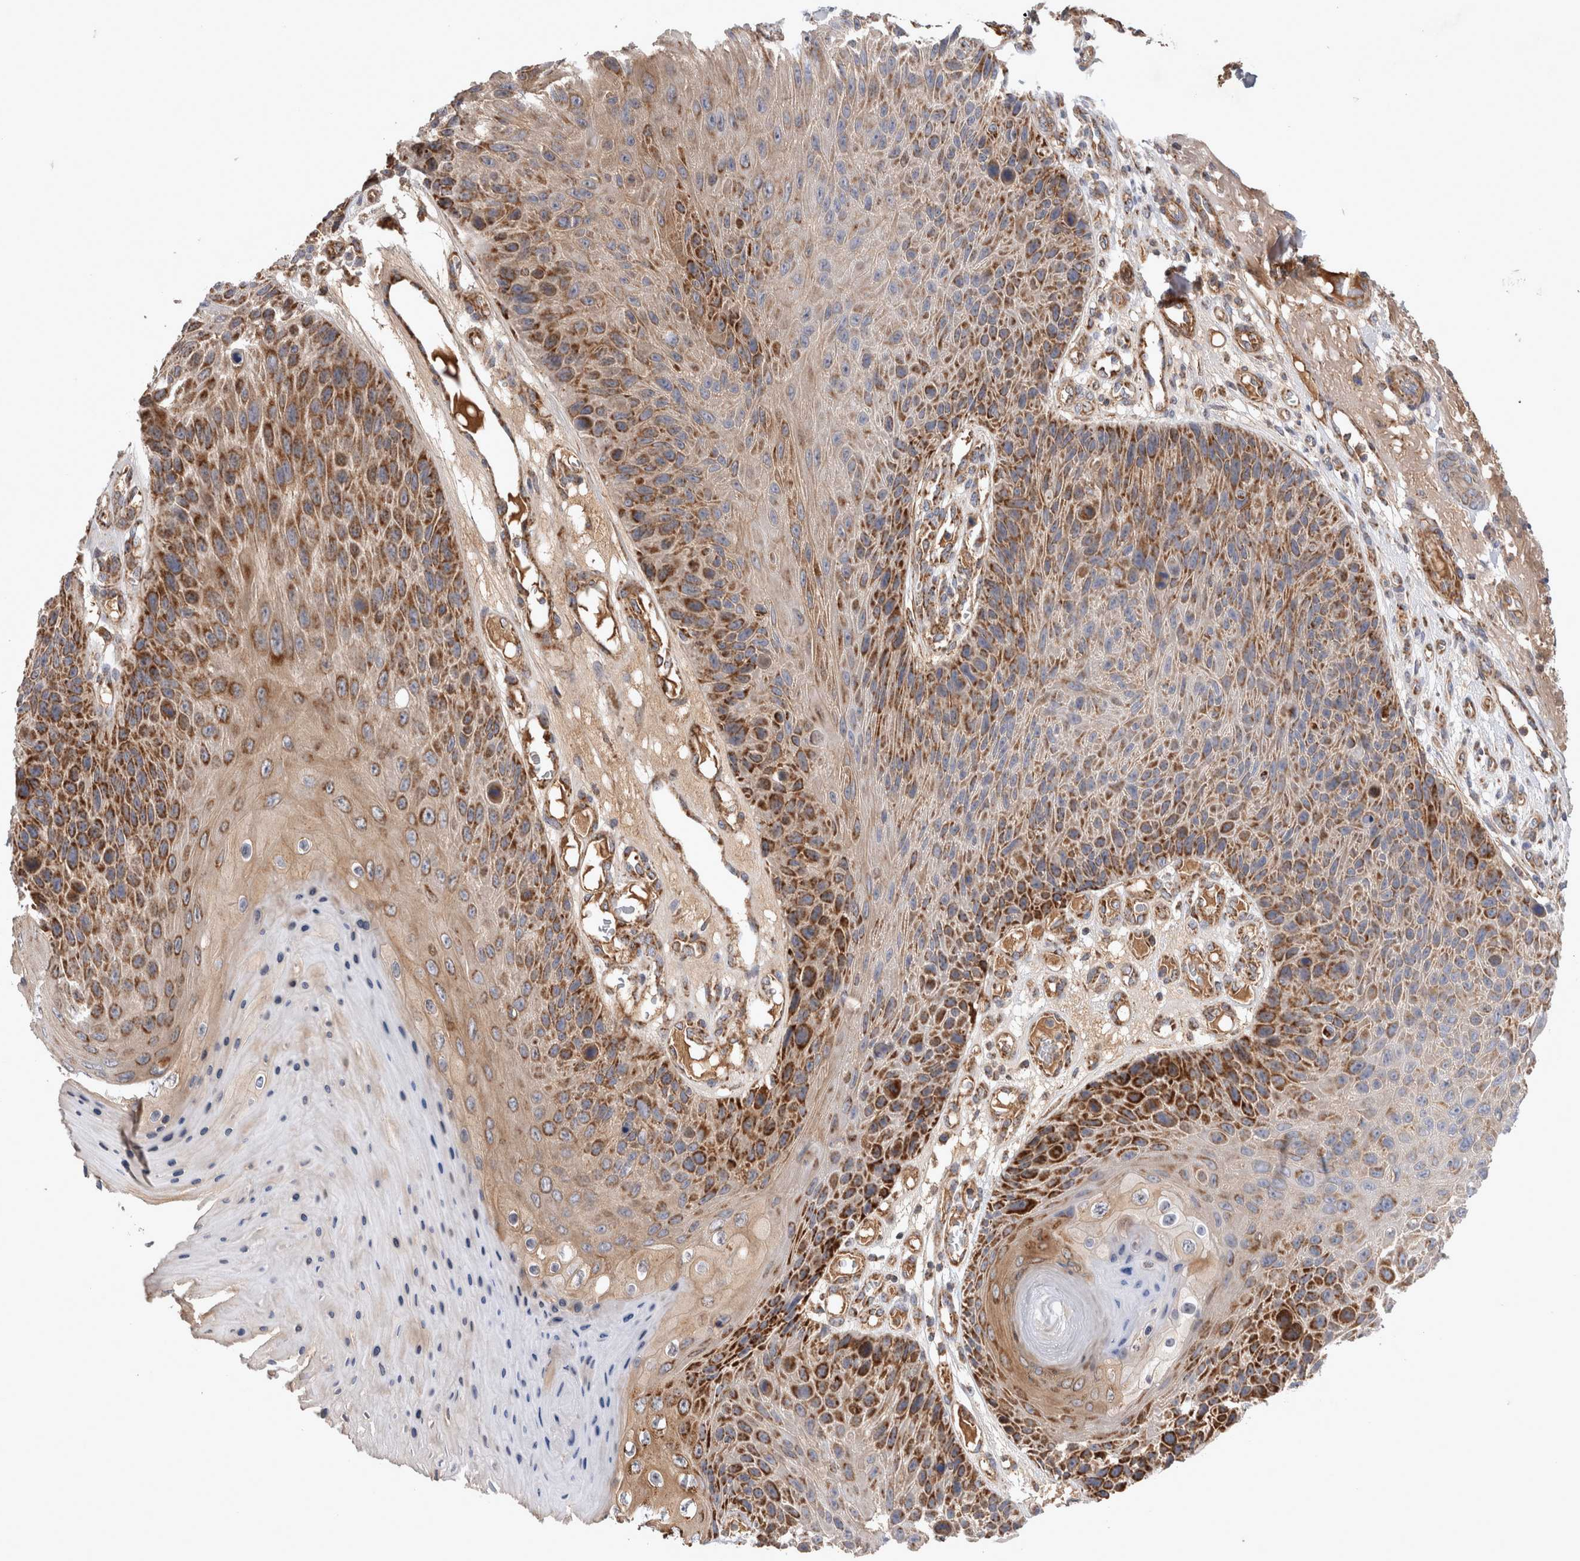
{"staining": {"intensity": "strong", "quantity": "25%-75%", "location": "cytoplasmic/membranous"}, "tissue": "skin cancer", "cell_type": "Tumor cells", "image_type": "cancer", "snomed": [{"axis": "morphology", "description": "Squamous cell carcinoma, NOS"}, {"axis": "topography", "description": "Skin"}], "caption": "Immunohistochemistry (IHC) image of skin cancer stained for a protein (brown), which exhibits high levels of strong cytoplasmic/membranous expression in approximately 25%-75% of tumor cells.", "gene": "MRPS28", "patient": {"sex": "female", "age": 88}}